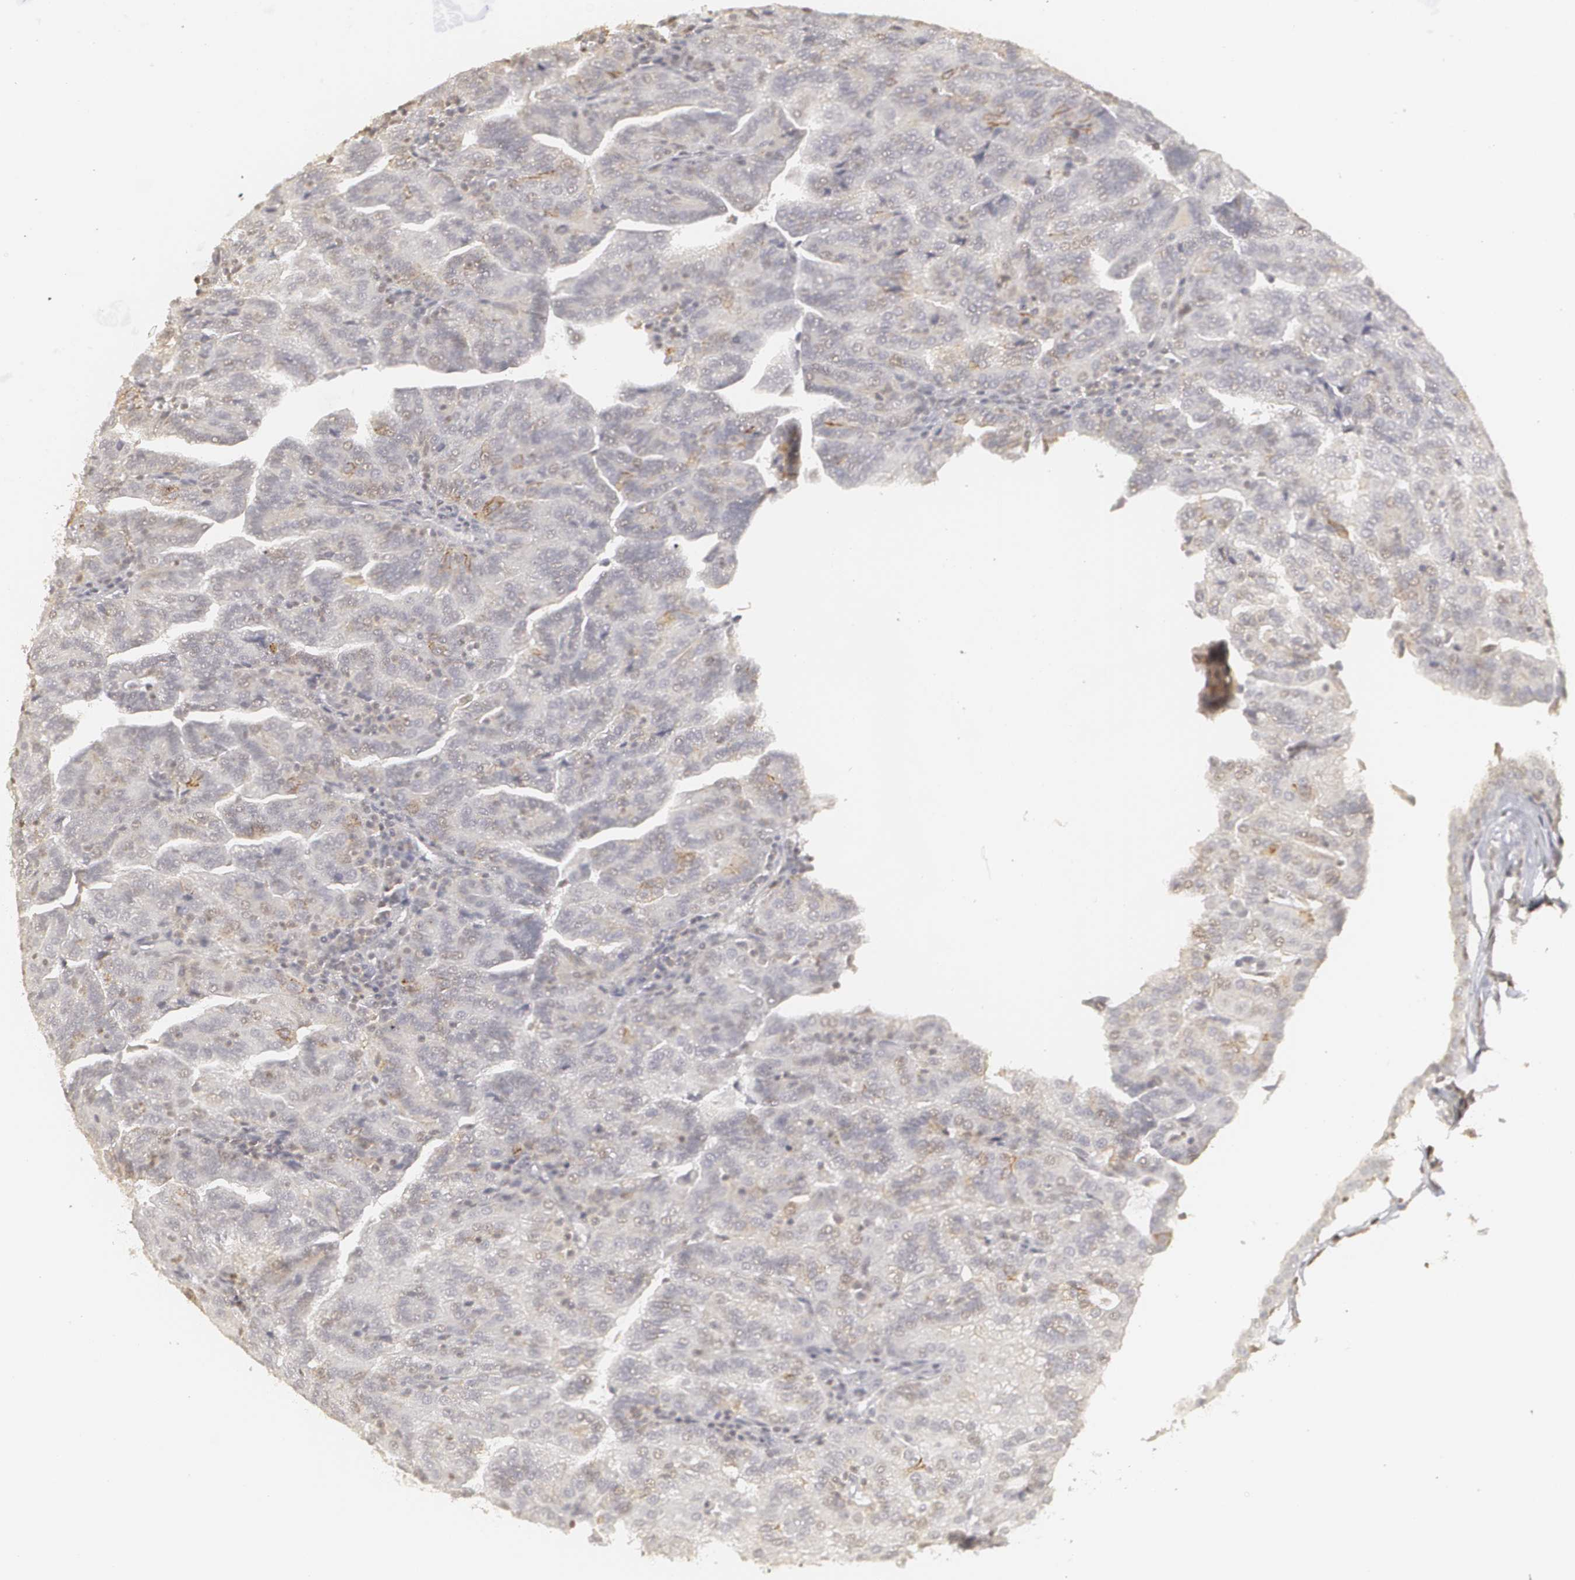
{"staining": {"intensity": "weak", "quantity": "<25%", "location": "cytoplasmic/membranous"}, "tissue": "renal cancer", "cell_type": "Tumor cells", "image_type": "cancer", "snomed": [{"axis": "morphology", "description": "Adenocarcinoma, NOS"}, {"axis": "topography", "description": "Kidney"}], "caption": "Immunohistochemistry (IHC) photomicrograph of neoplastic tissue: human renal cancer stained with DAB demonstrates no significant protein staining in tumor cells.", "gene": "CLDN2", "patient": {"sex": "male", "age": 61}}